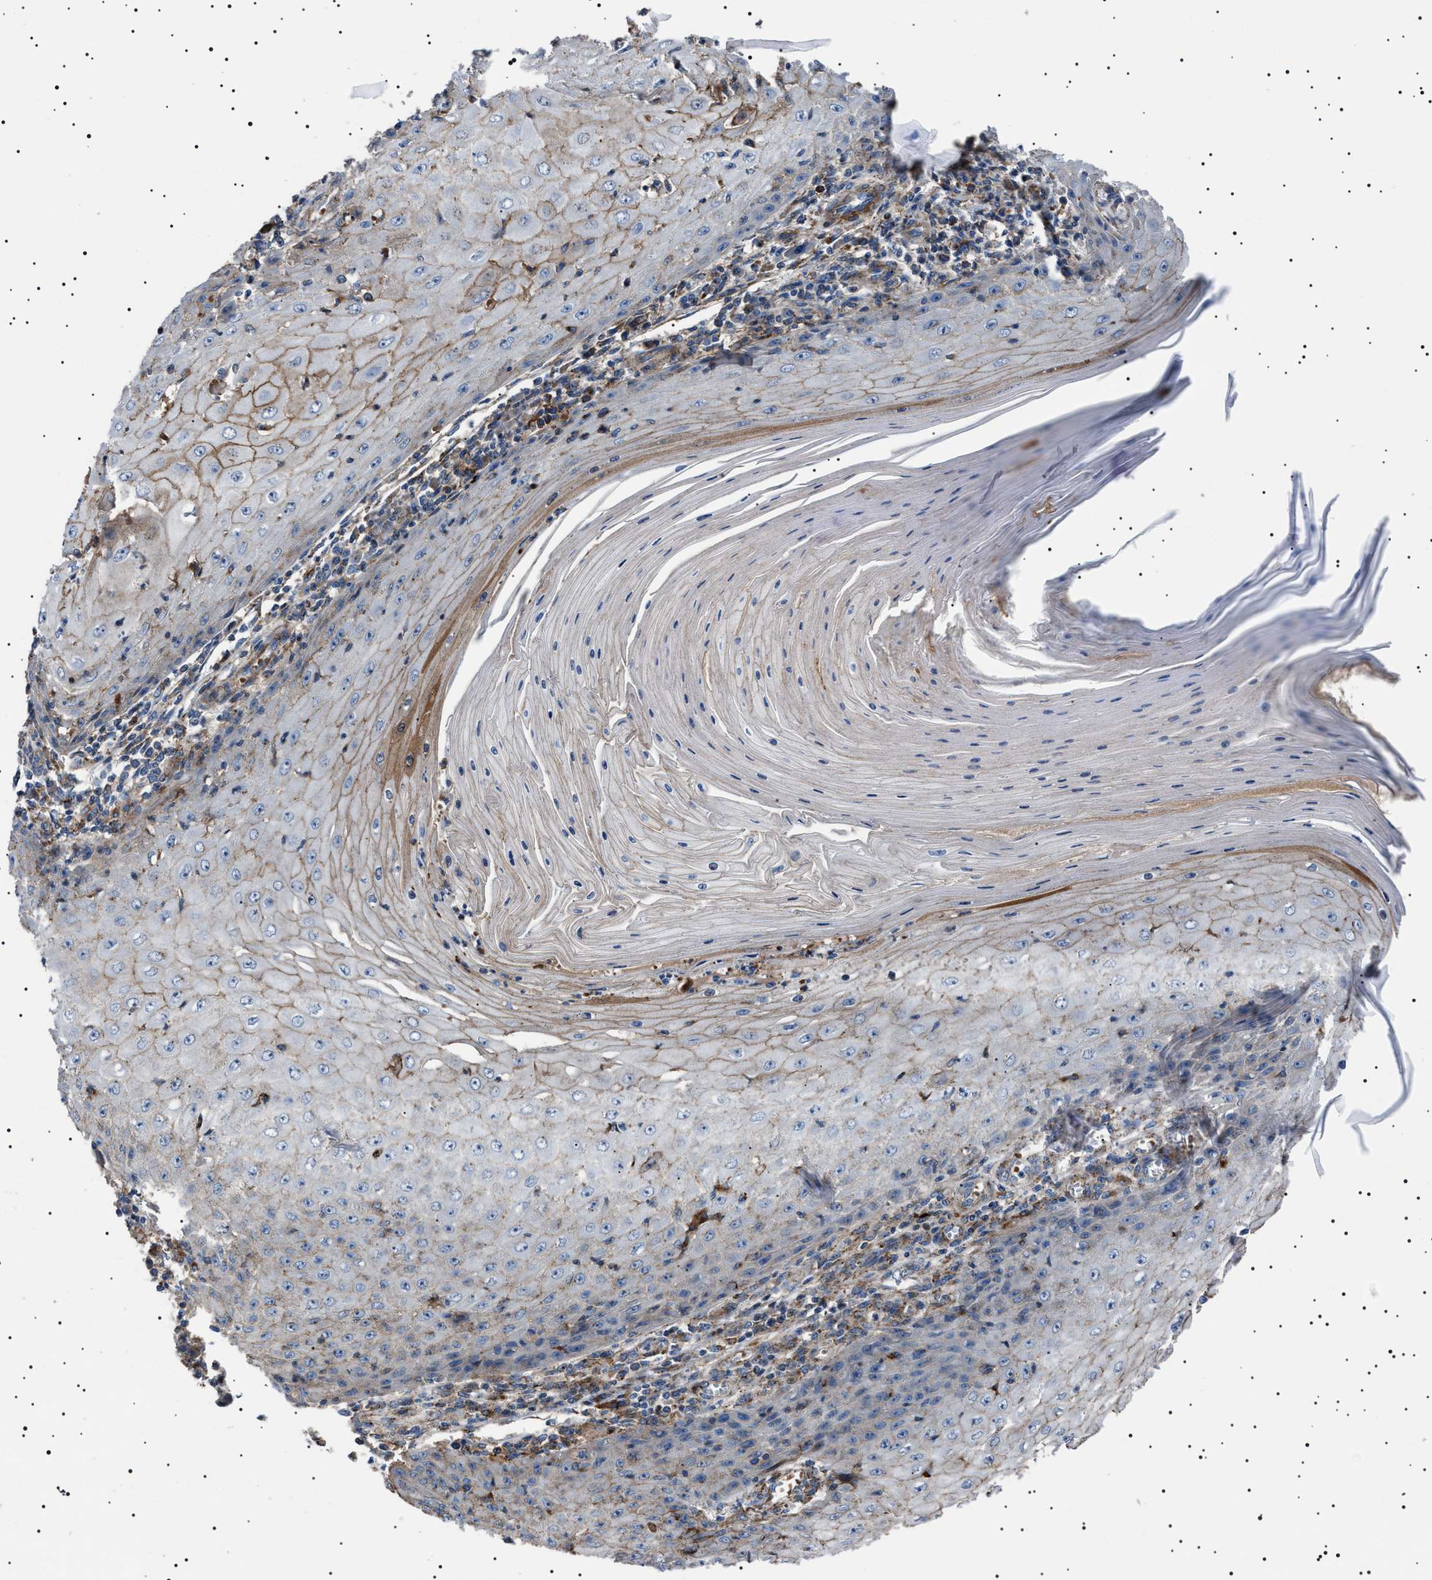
{"staining": {"intensity": "negative", "quantity": "none", "location": "none"}, "tissue": "skin cancer", "cell_type": "Tumor cells", "image_type": "cancer", "snomed": [{"axis": "morphology", "description": "Squamous cell carcinoma, NOS"}, {"axis": "topography", "description": "Skin"}], "caption": "Tumor cells are negative for brown protein staining in skin cancer (squamous cell carcinoma).", "gene": "NEU1", "patient": {"sex": "female", "age": 73}}